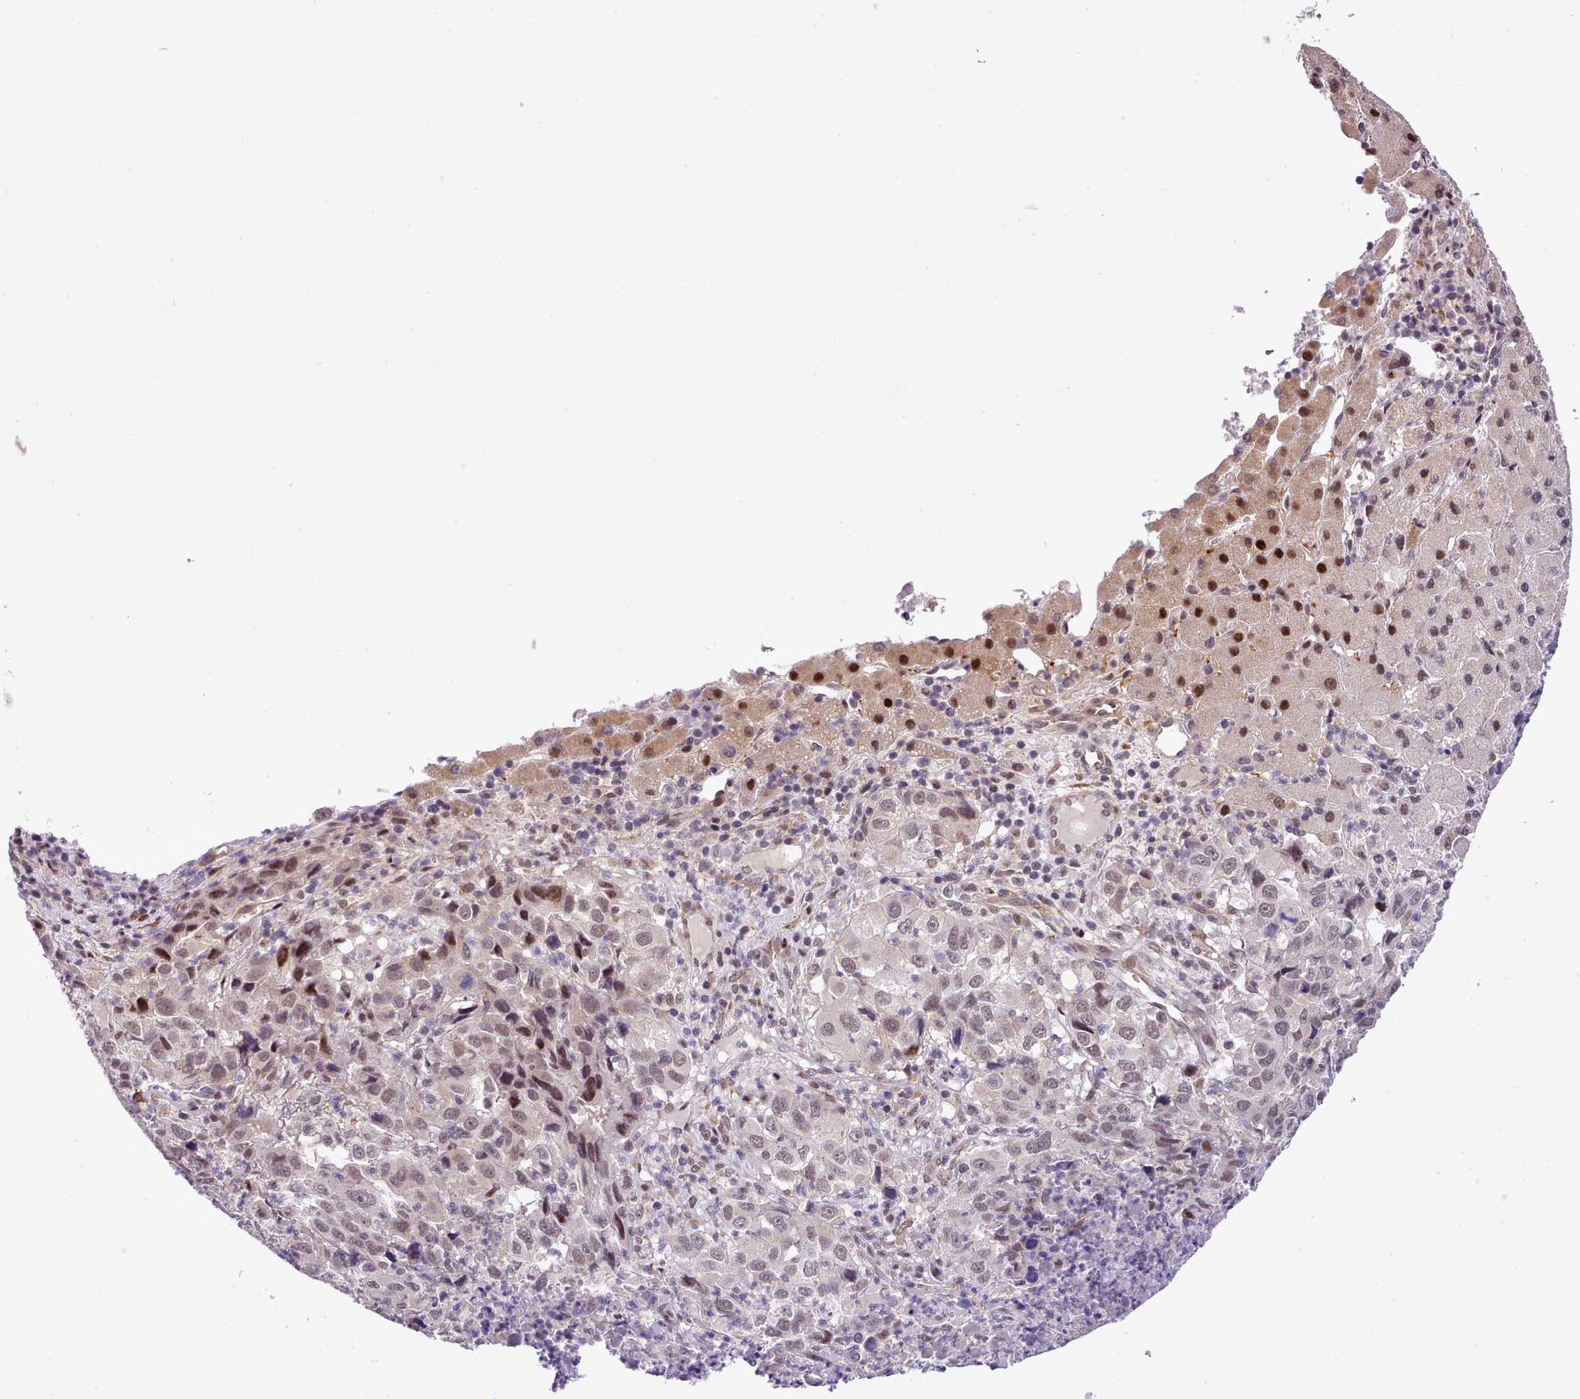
{"staining": {"intensity": "weak", "quantity": "<25%", "location": "nuclear"}, "tissue": "liver cancer", "cell_type": "Tumor cells", "image_type": "cancer", "snomed": [{"axis": "morphology", "description": "Carcinoma, Hepatocellular, NOS"}, {"axis": "topography", "description": "Liver"}], "caption": "High magnification brightfield microscopy of liver hepatocellular carcinoma stained with DAB (brown) and counterstained with hematoxylin (blue): tumor cells show no significant positivity.", "gene": "HOXB7", "patient": {"sex": "male", "age": 63}}